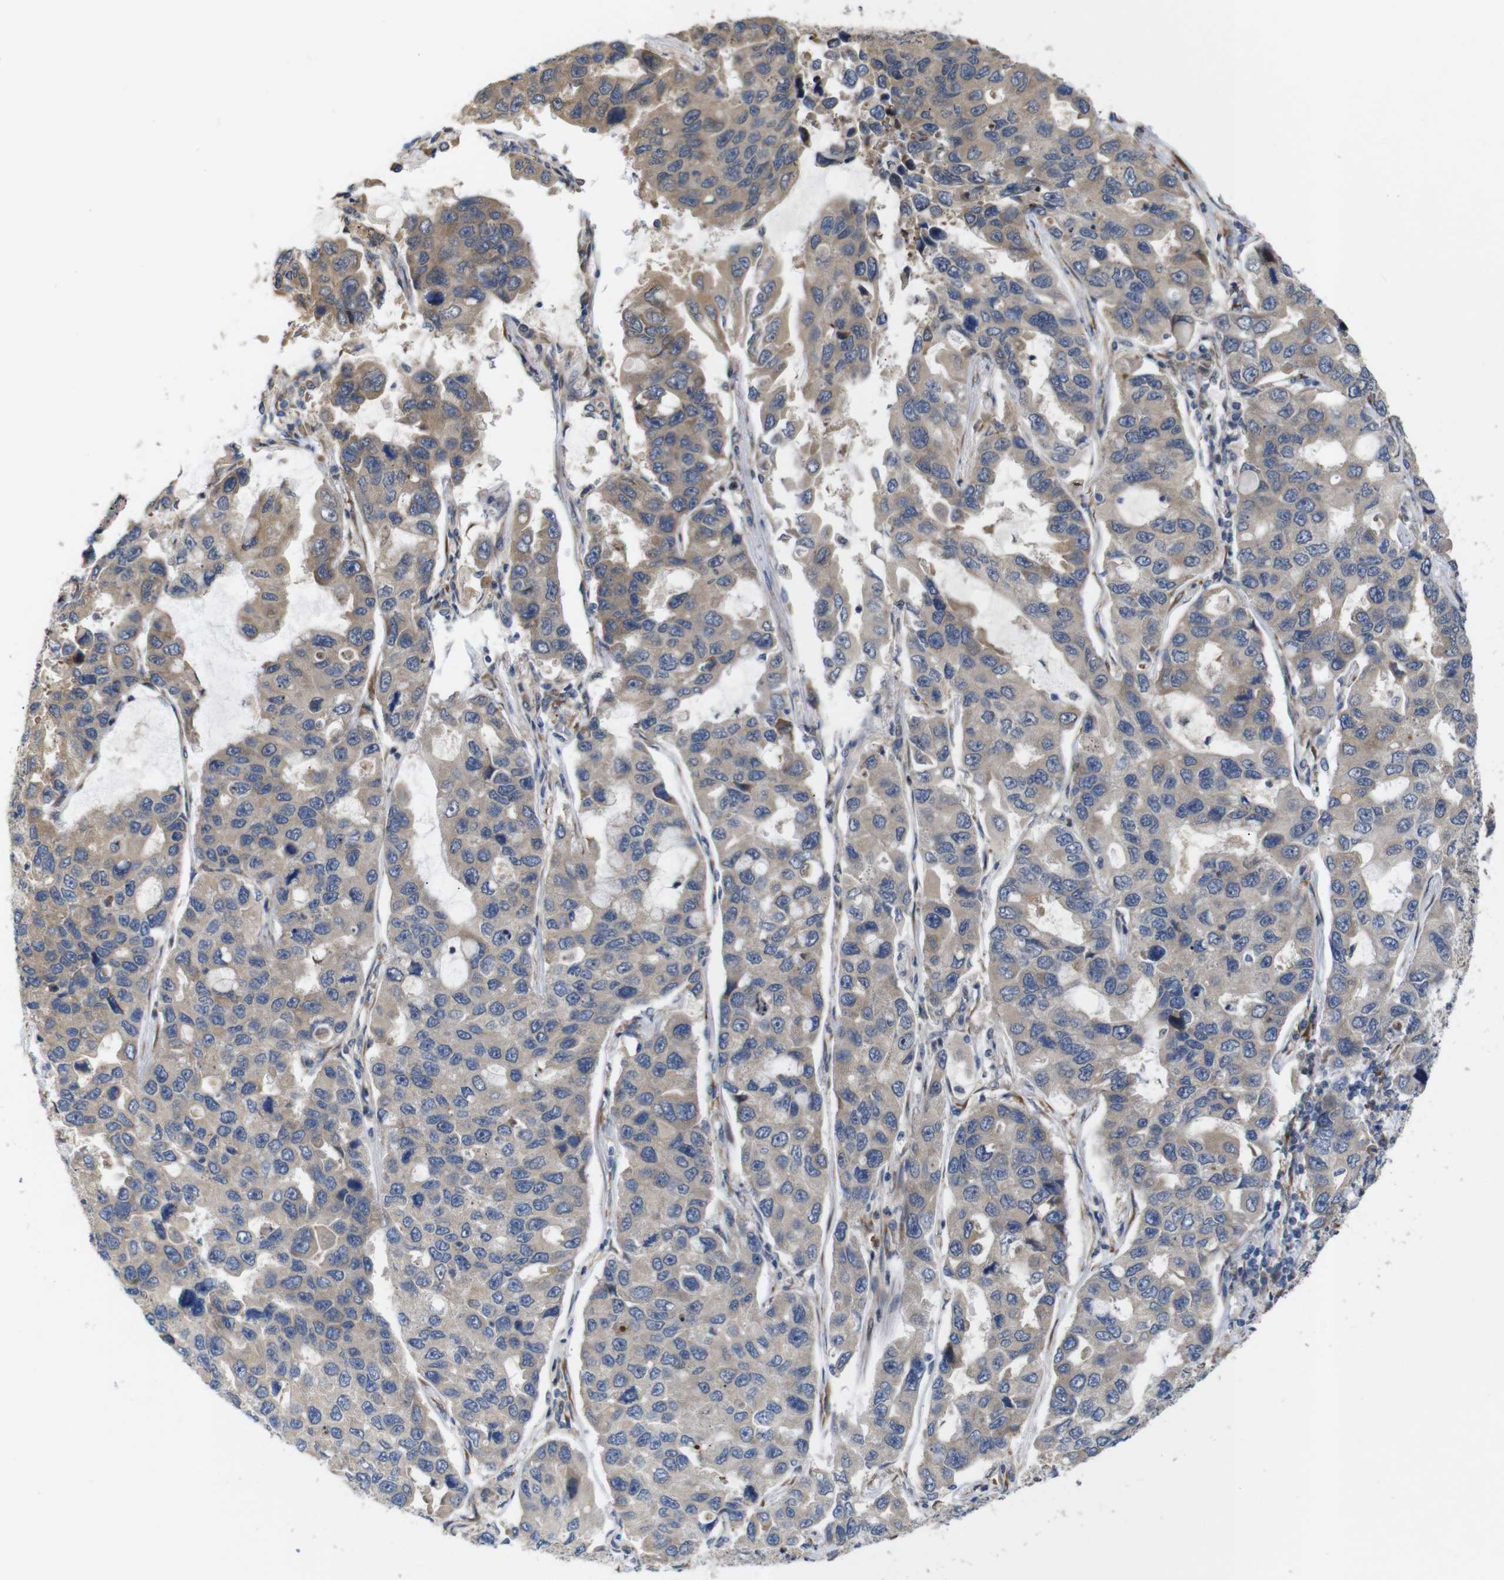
{"staining": {"intensity": "weak", "quantity": ">75%", "location": "cytoplasmic/membranous"}, "tissue": "lung cancer", "cell_type": "Tumor cells", "image_type": "cancer", "snomed": [{"axis": "morphology", "description": "Adenocarcinoma, NOS"}, {"axis": "topography", "description": "Lung"}], "caption": "Brown immunohistochemical staining in adenocarcinoma (lung) displays weak cytoplasmic/membranous positivity in approximately >75% of tumor cells.", "gene": "P3H2", "patient": {"sex": "male", "age": 64}}